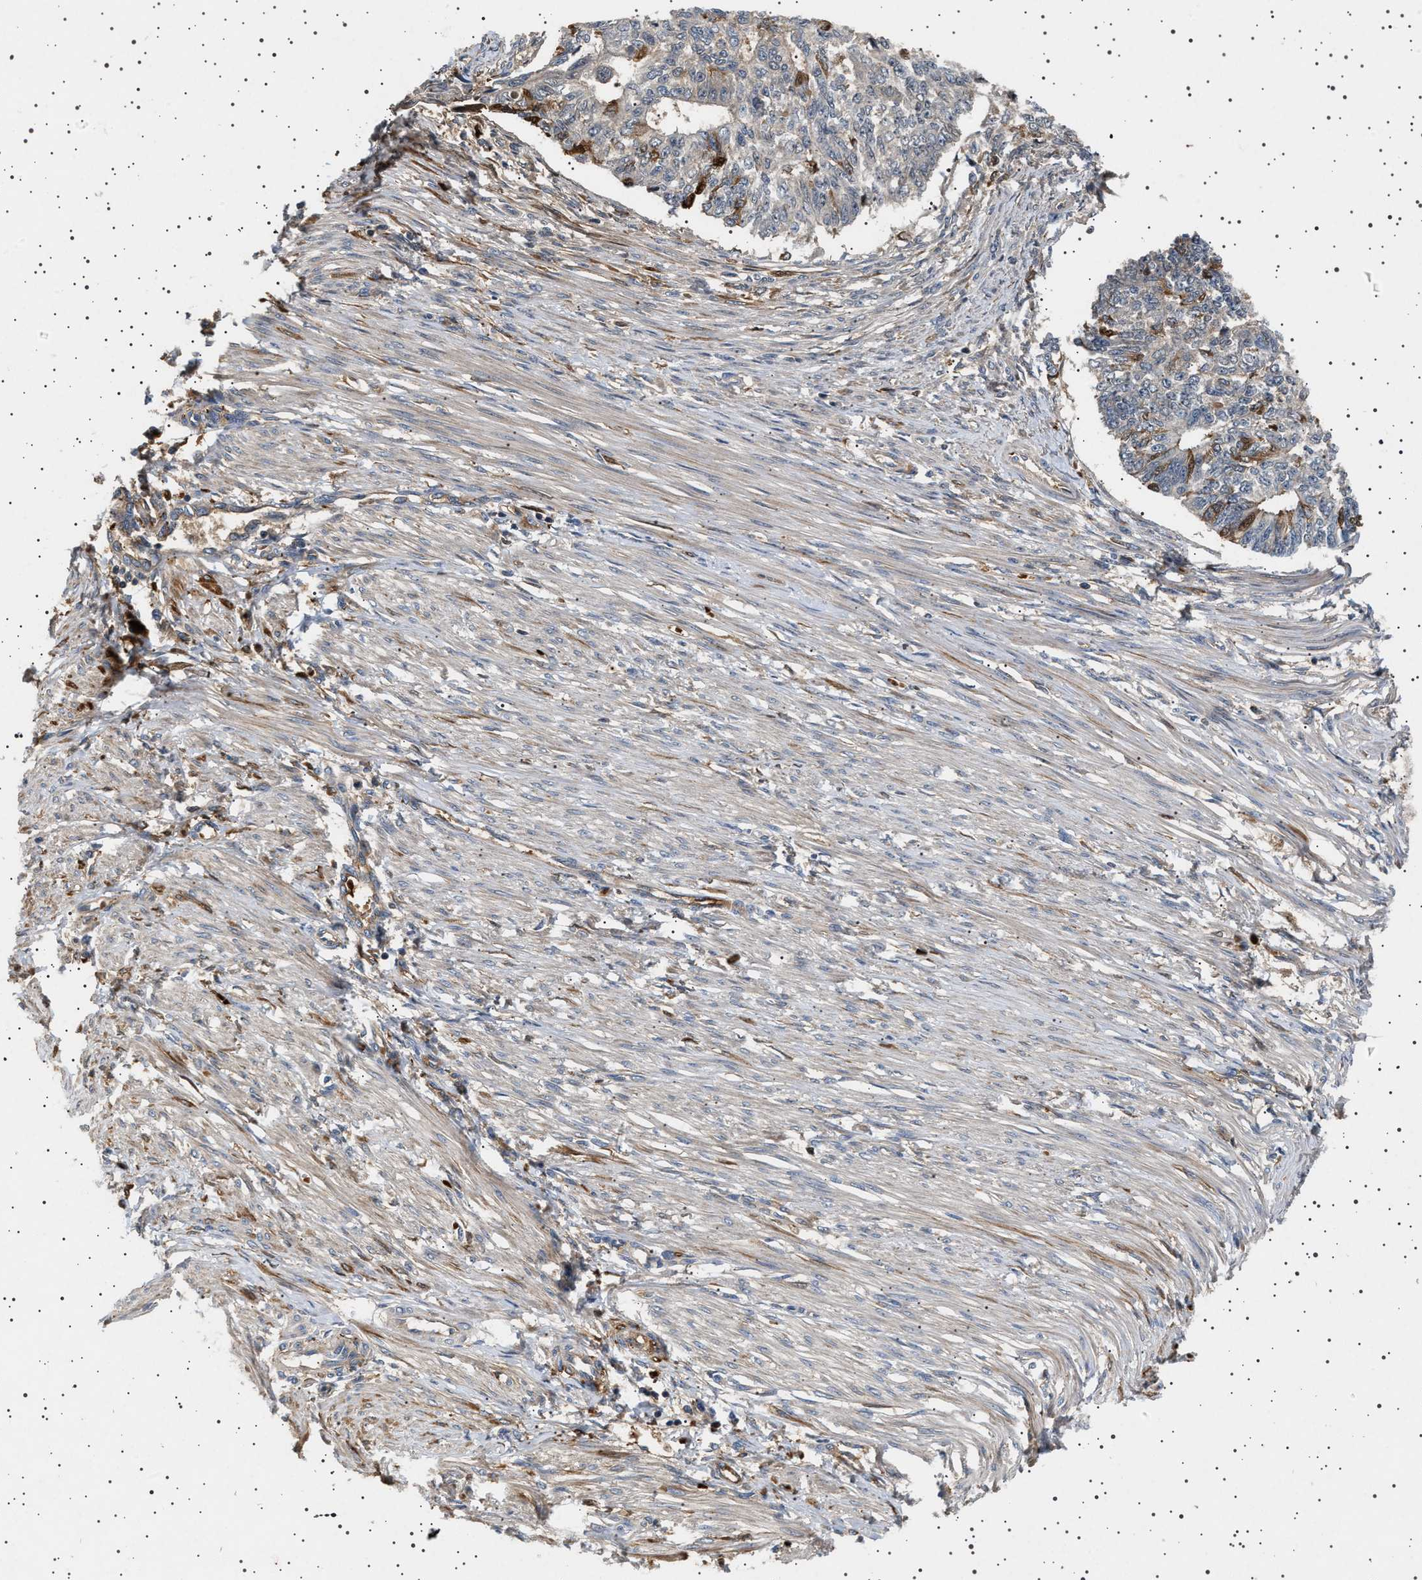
{"staining": {"intensity": "negative", "quantity": "none", "location": "none"}, "tissue": "endometrial cancer", "cell_type": "Tumor cells", "image_type": "cancer", "snomed": [{"axis": "morphology", "description": "Adenocarcinoma, NOS"}, {"axis": "topography", "description": "Endometrium"}], "caption": "There is no significant positivity in tumor cells of endometrial cancer (adenocarcinoma).", "gene": "FICD", "patient": {"sex": "female", "age": 32}}